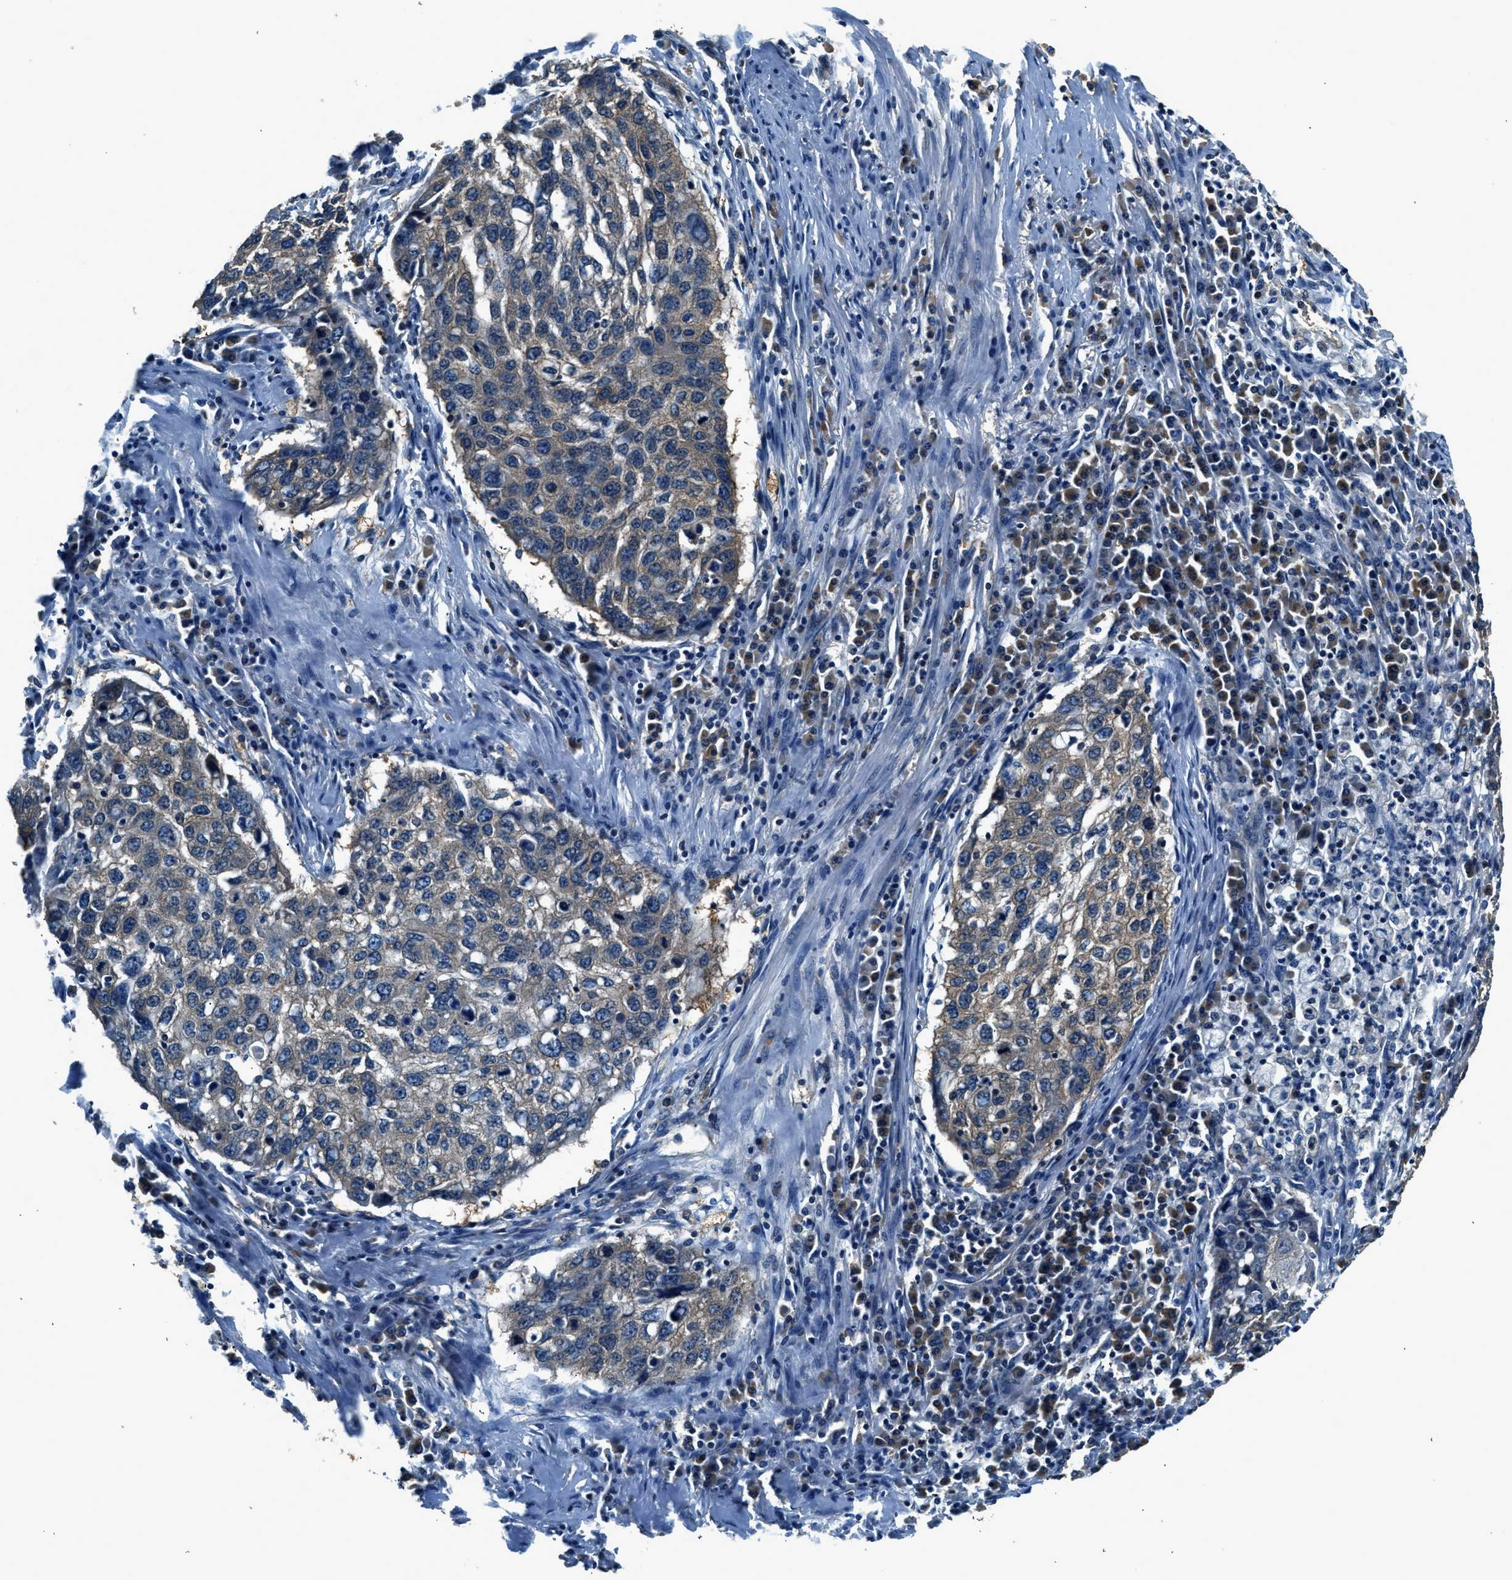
{"staining": {"intensity": "weak", "quantity": "<25%", "location": "cytoplasmic/membranous"}, "tissue": "lung cancer", "cell_type": "Tumor cells", "image_type": "cancer", "snomed": [{"axis": "morphology", "description": "Squamous cell carcinoma, NOS"}, {"axis": "topography", "description": "Lung"}], "caption": "DAB (3,3'-diaminobenzidine) immunohistochemical staining of lung cancer reveals no significant positivity in tumor cells.", "gene": "ARFGAP2", "patient": {"sex": "female", "age": 63}}